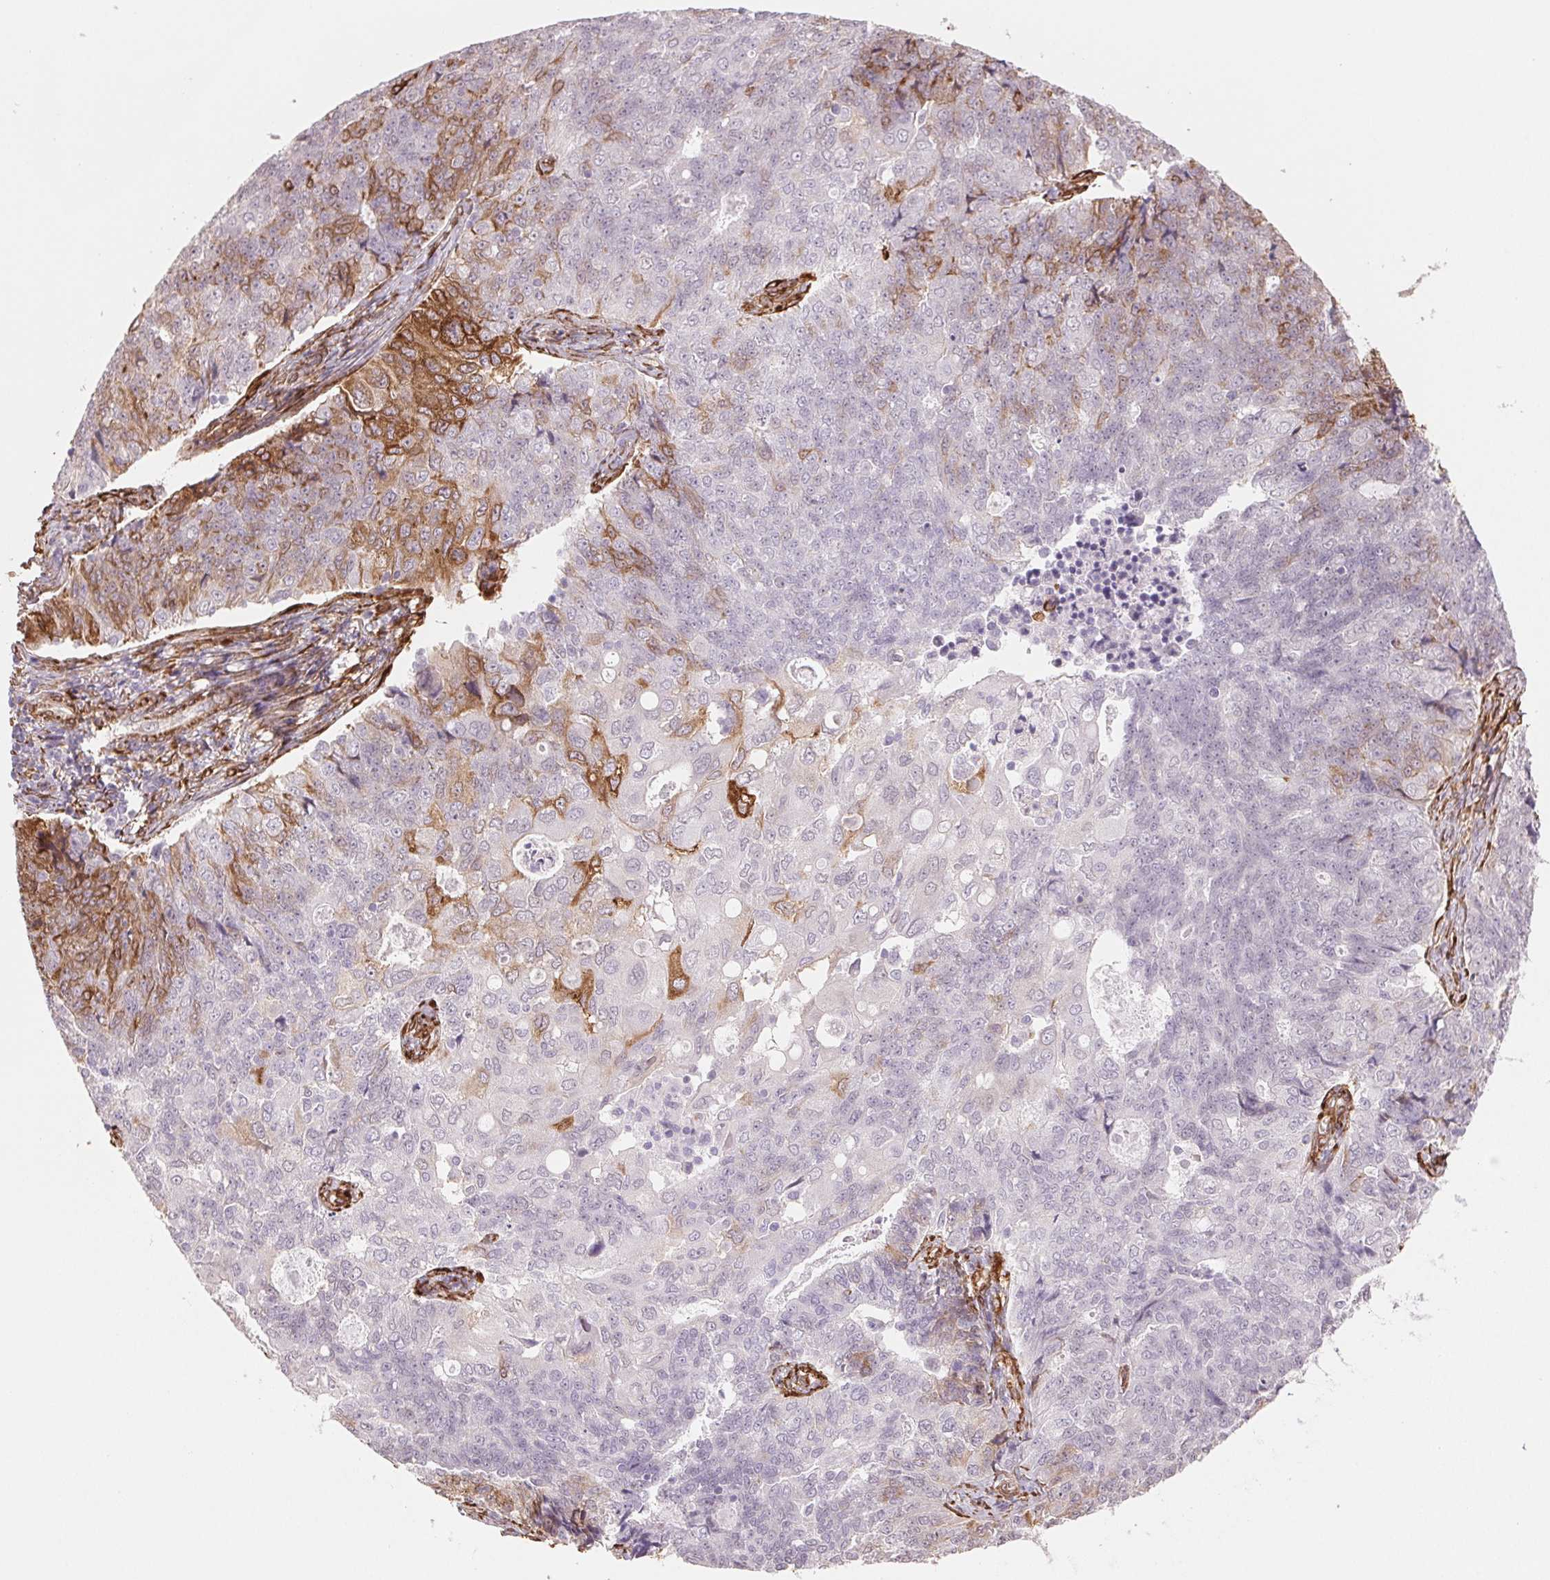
{"staining": {"intensity": "moderate", "quantity": "<25%", "location": "cytoplasmic/membranous"}, "tissue": "endometrial cancer", "cell_type": "Tumor cells", "image_type": "cancer", "snomed": [{"axis": "morphology", "description": "Adenocarcinoma, NOS"}, {"axis": "topography", "description": "Endometrium"}], "caption": "Endometrial adenocarcinoma stained with DAB (3,3'-diaminobenzidine) IHC exhibits low levels of moderate cytoplasmic/membranous positivity in approximately <25% of tumor cells. Nuclei are stained in blue.", "gene": "FKBP10", "patient": {"sex": "female", "age": 43}}